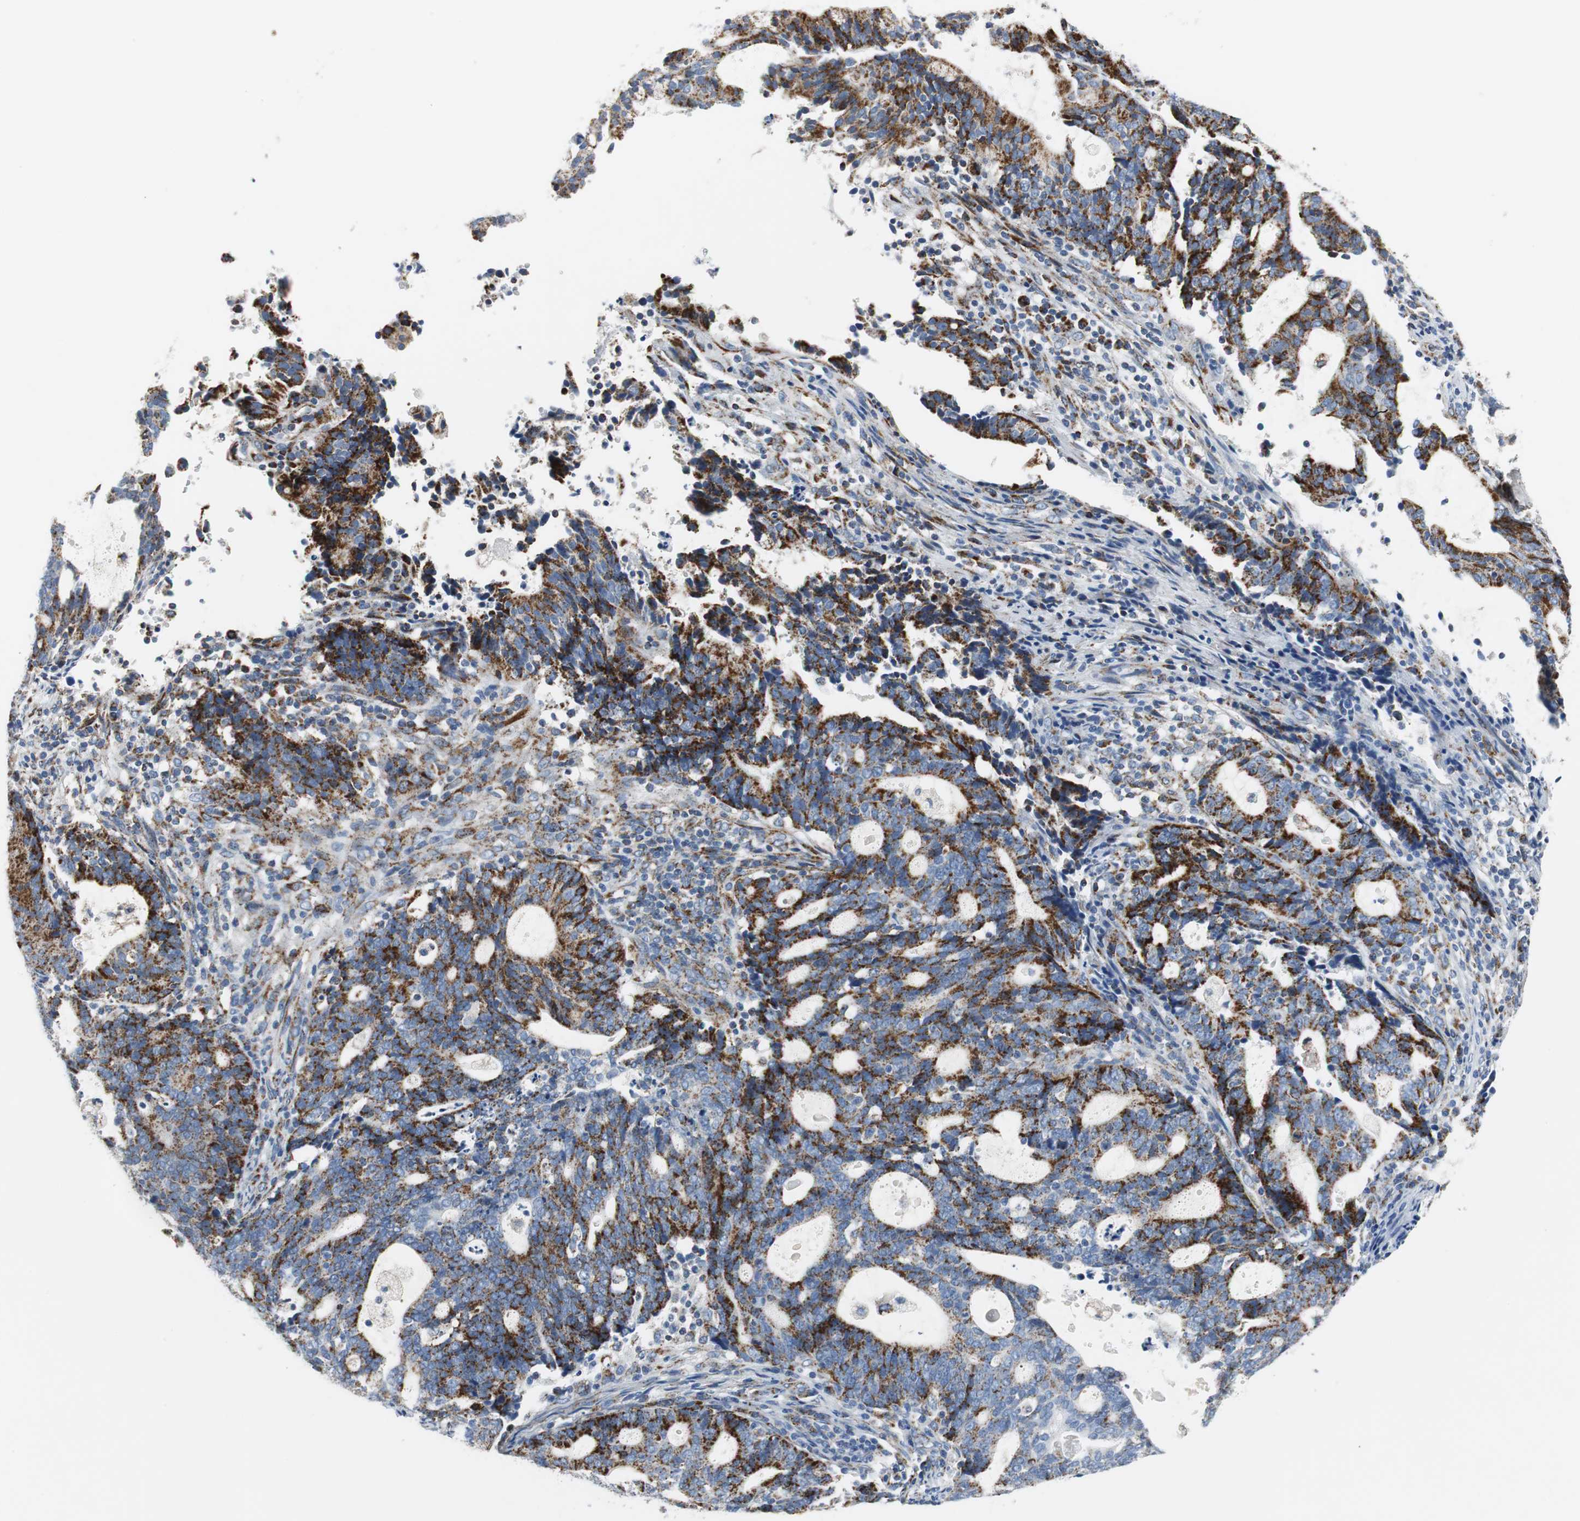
{"staining": {"intensity": "strong", "quantity": ">75%", "location": "cytoplasmic/membranous"}, "tissue": "endometrial cancer", "cell_type": "Tumor cells", "image_type": "cancer", "snomed": [{"axis": "morphology", "description": "Adenocarcinoma, NOS"}, {"axis": "topography", "description": "Uterus"}], "caption": "Protein staining exhibits strong cytoplasmic/membranous expression in approximately >75% of tumor cells in adenocarcinoma (endometrial). The protein of interest is stained brown, and the nuclei are stained in blue (DAB (3,3'-diaminobenzidine) IHC with brightfield microscopy, high magnification).", "gene": "C1QTNF7", "patient": {"sex": "female", "age": 83}}